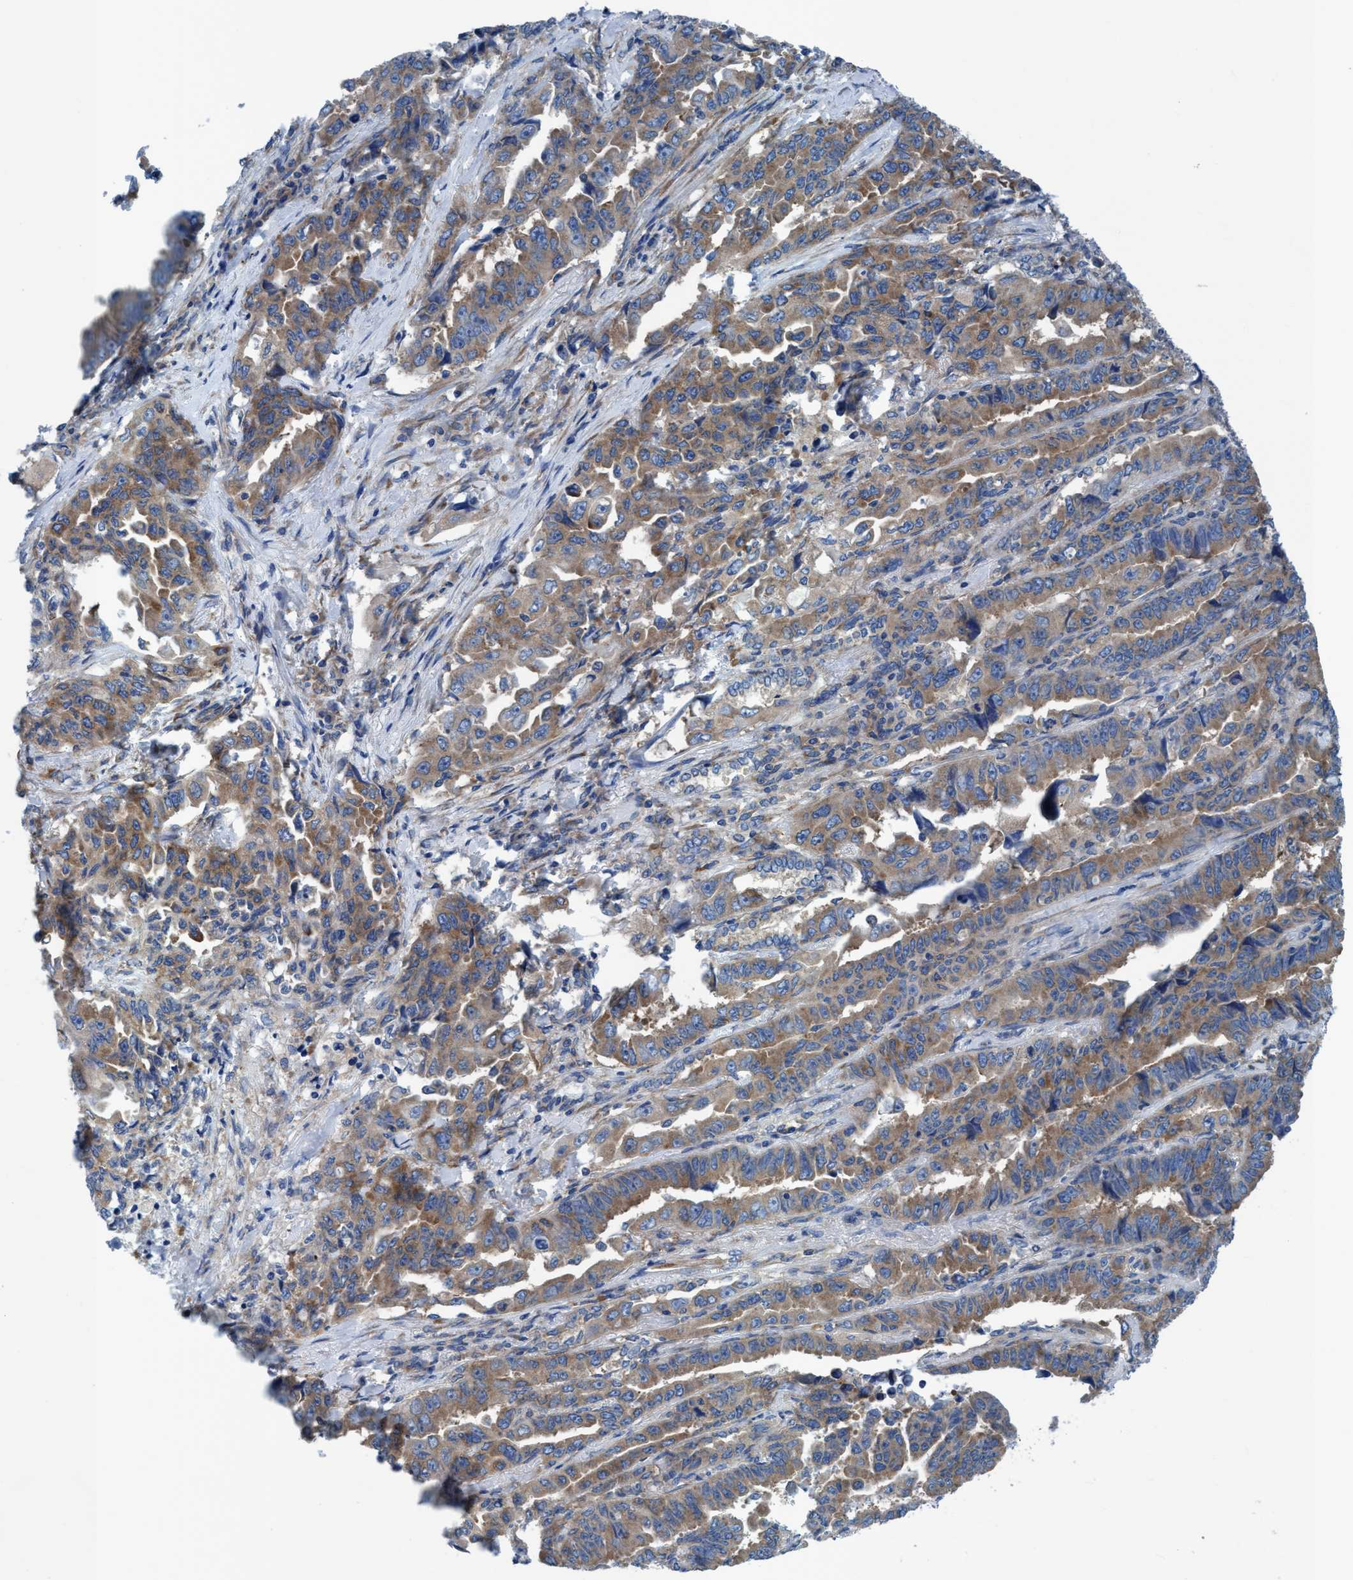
{"staining": {"intensity": "weak", "quantity": ">75%", "location": "cytoplasmic/membranous"}, "tissue": "lung cancer", "cell_type": "Tumor cells", "image_type": "cancer", "snomed": [{"axis": "morphology", "description": "Adenocarcinoma, NOS"}, {"axis": "topography", "description": "Lung"}], "caption": "The immunohistochemical stain shows weak cytoplasmic/membranous staining in tumor cells of lung cancer (adenocarcinoma) tissue. The staining is performed using DAB (3,3'-diaminobenzidine) brown chromogen to label protein expression. The nuclei are counter-stained blue using hematoxylin.", "gene": "NMT1", "patient": {"sex": "female", "age": 51}}